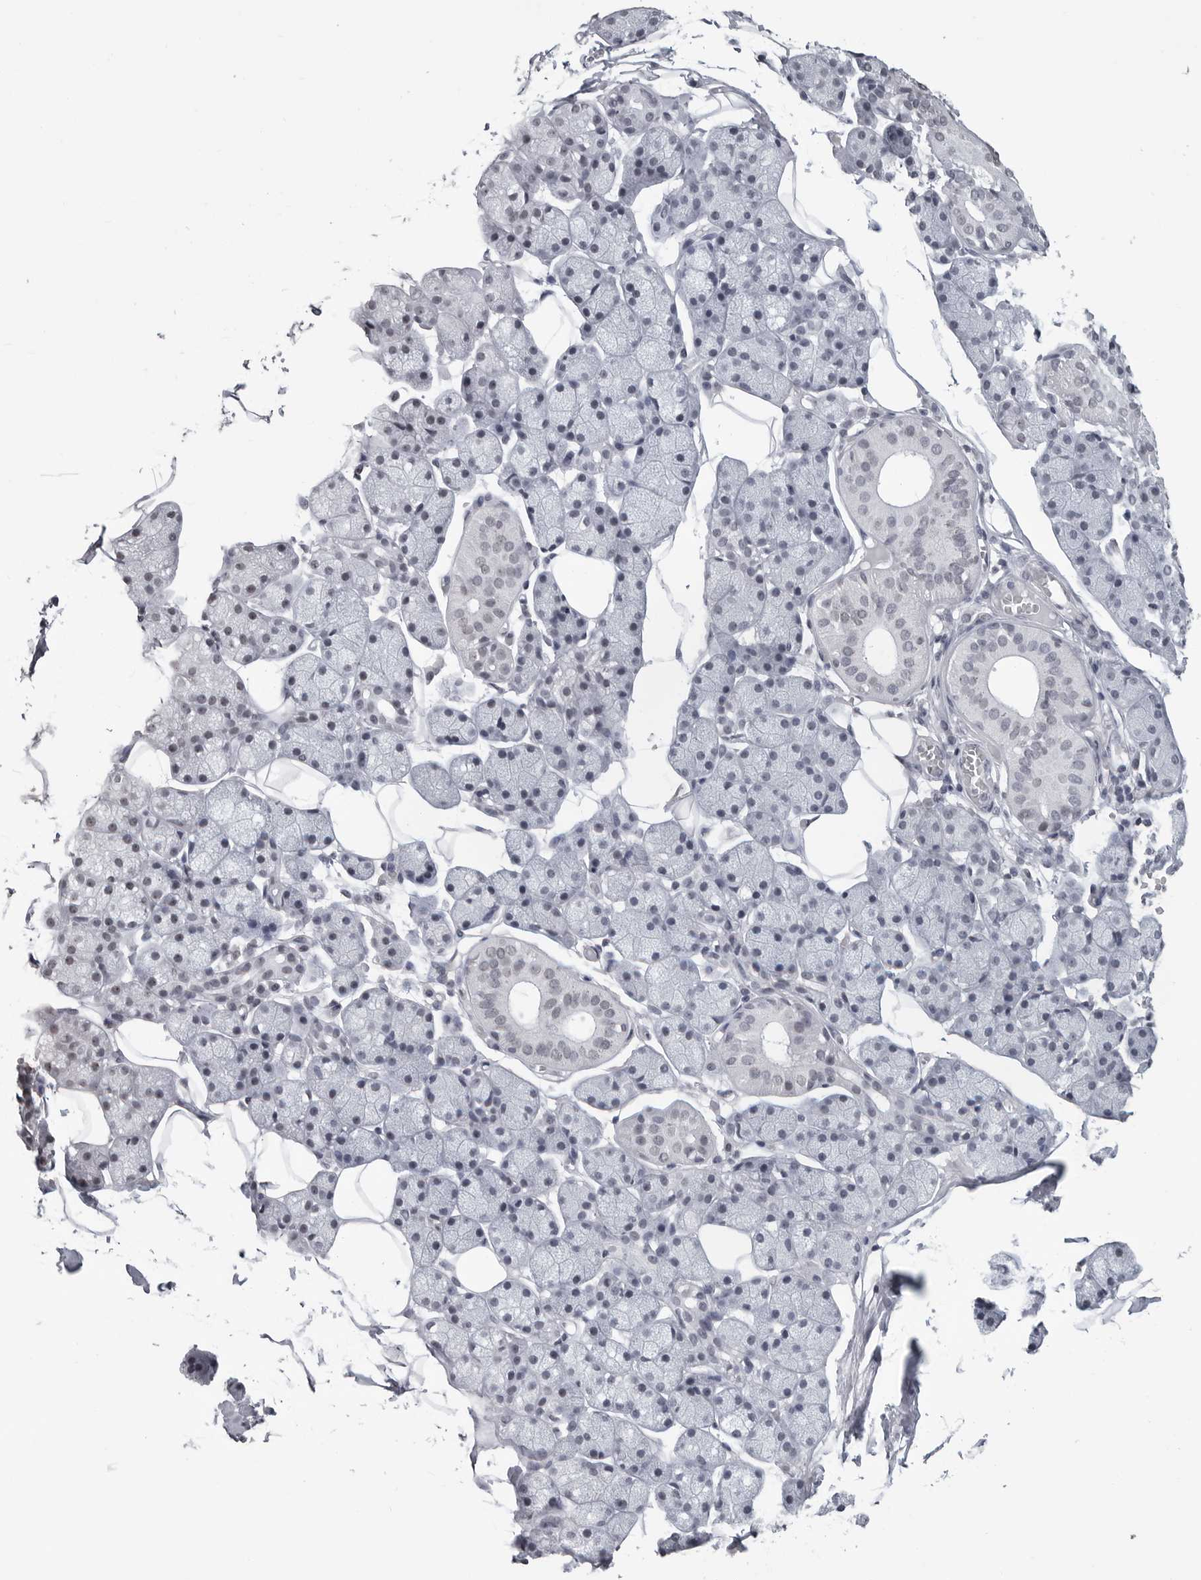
{"staining": {"intensity": "negative", "quantity": "none", "location": "none"}, "tissue": "salivary gland", "cell_type": "Glandular cells", "image_type": "normal", "snomed": [{"axis": "morphology", "description": "Normal tissue, NOS"}, {"axis": "topography", "description": "Salivary gland"}], "caption": "Protein analysis of unremarkable salivary gland shows no significant expression in glandular cells. The staining is performed using DAB brown chromogen with nuclei counter-stained in using hematoxylin.", "gene": "DDX54", "patient": {"sex": "female", "age": 33}}